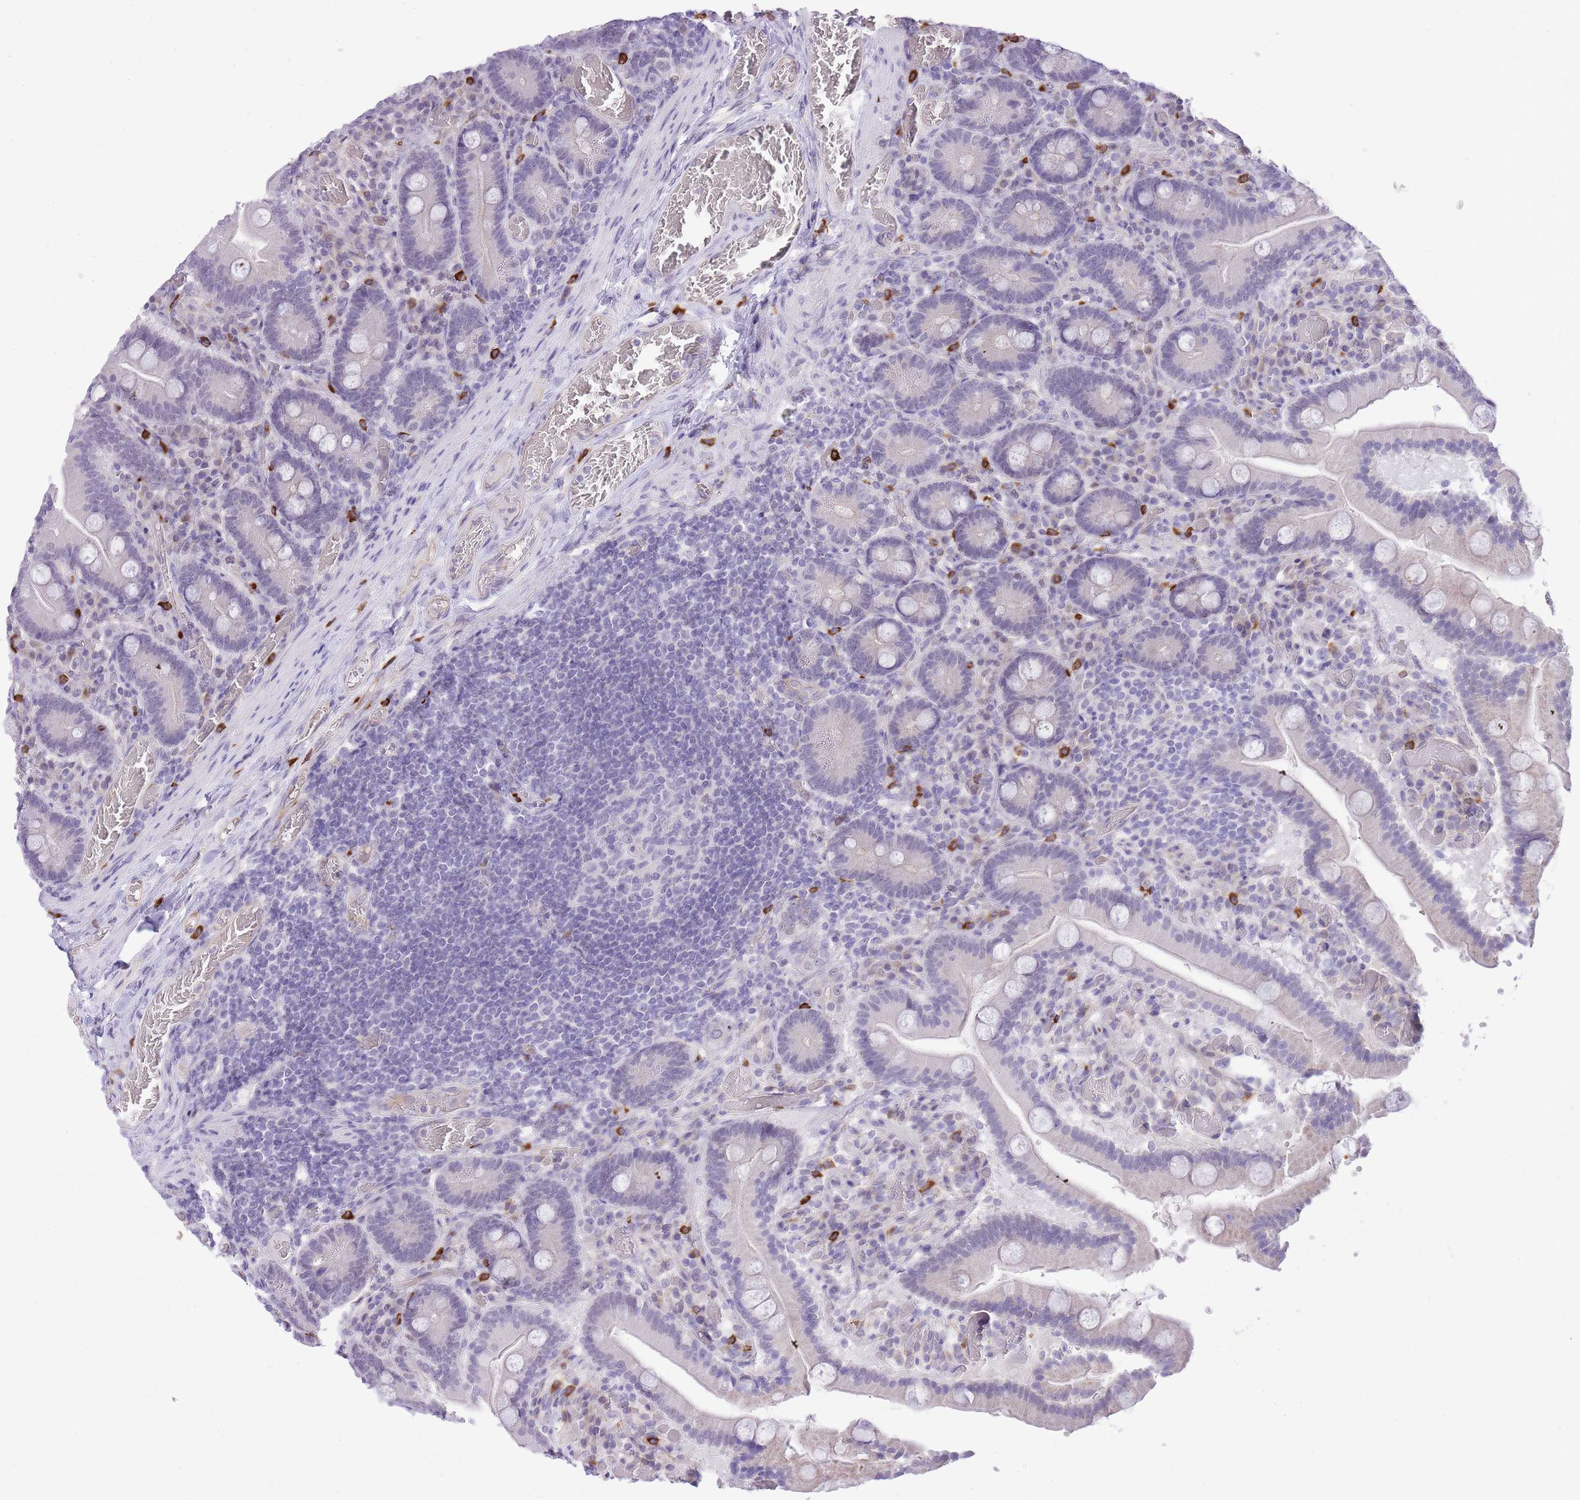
{"staining": {"intensity": "negative", "quantity": "none", "location": "none"}, "tissue": "duodenum", "cell_type": "Glandular cells", "image_type": "normal", "snomed": [{"axis": "morphology", "description": "Normal tissue, NOS"}, {"axis": "topography", "description": "Duodenum"}], "caption": "IHC micrograph of normal human duodenum stained for a protein (brown), which exhibits no positivity in glandular cells.", "gene": "MEIOSIN", "patient": {"sex": "female", "age": 62}}